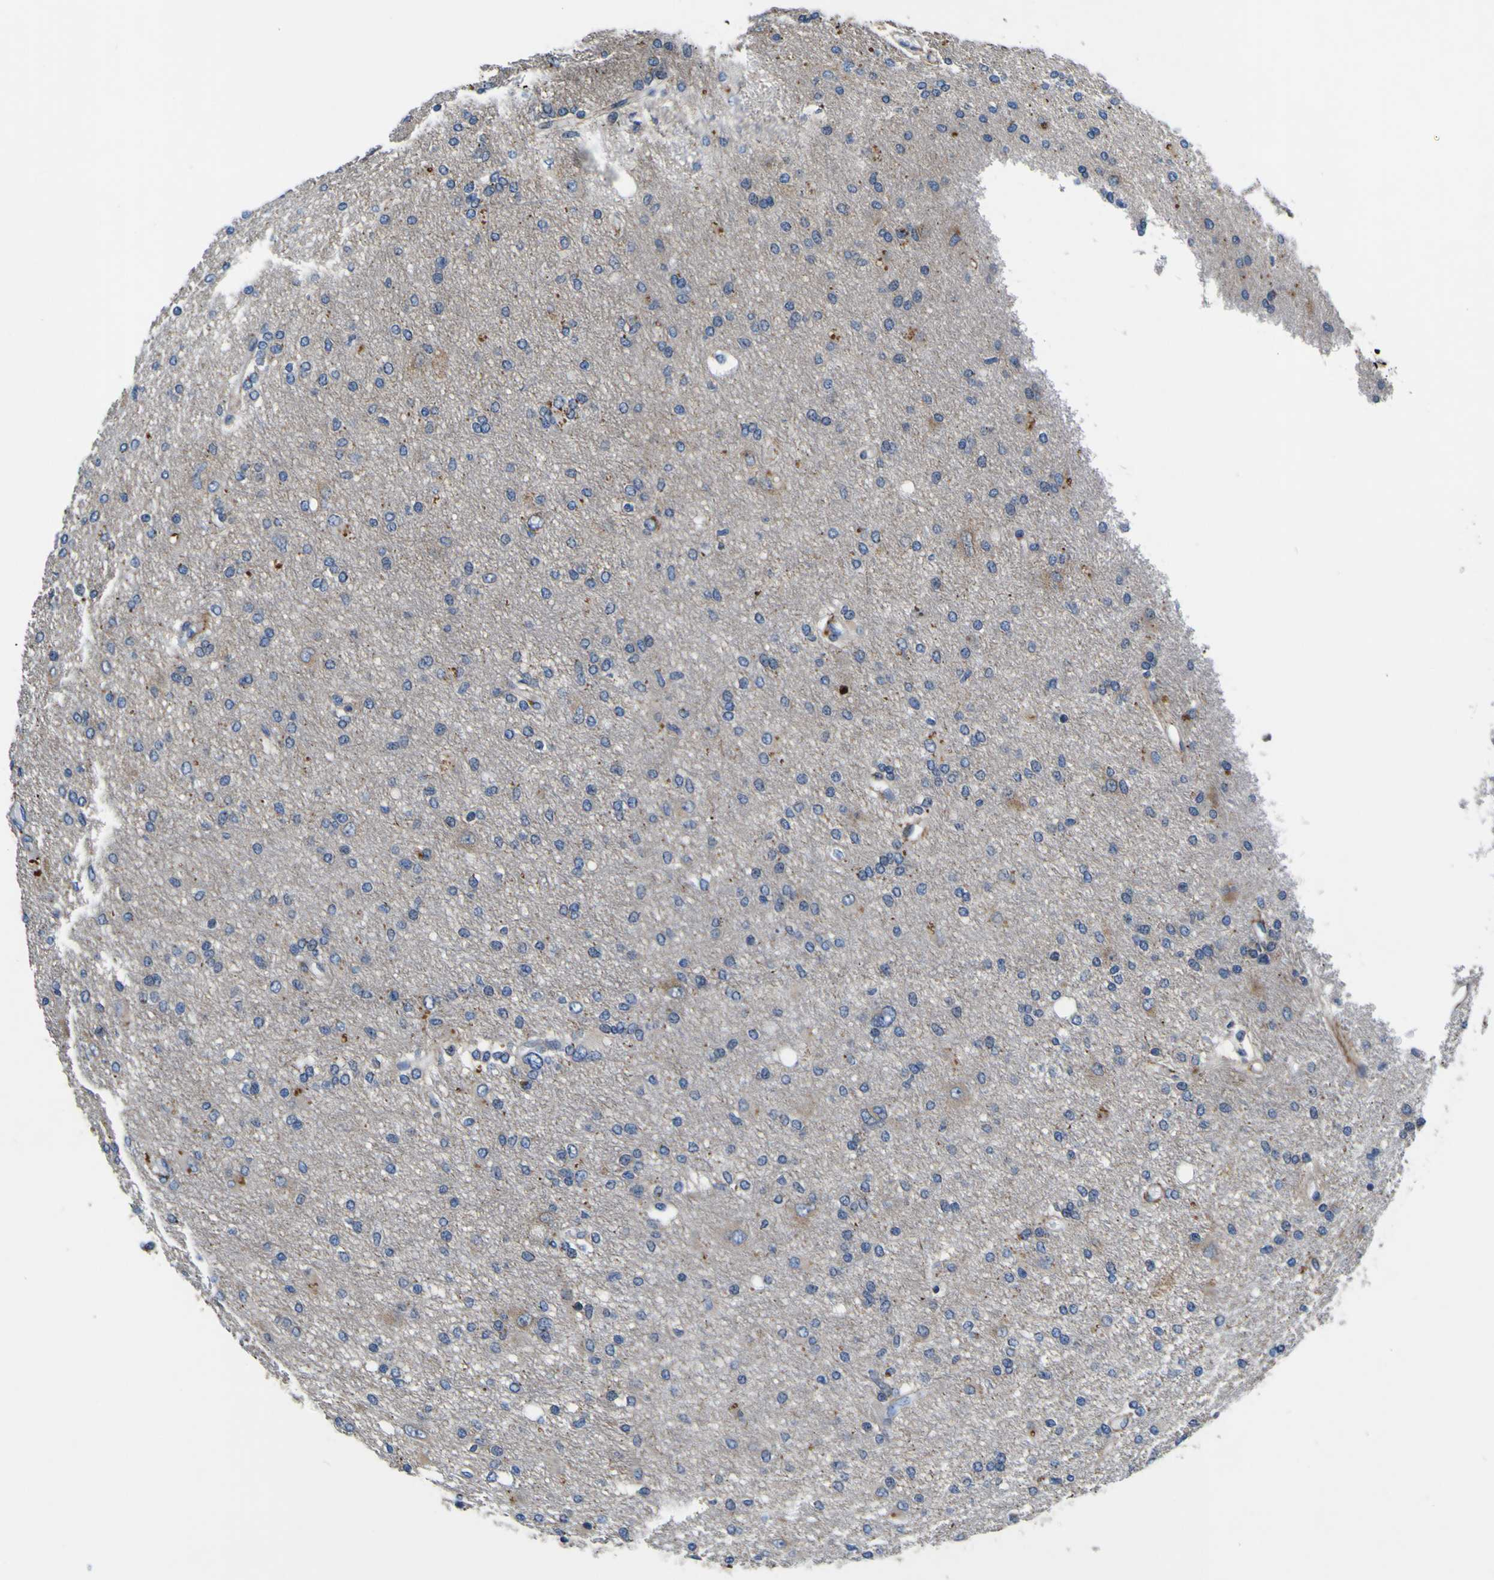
{"staining": {"intensity": "weak", "quantity": "<25%", "location": "cytoplasmic/membranous"}, "tissue": "glioma", "cell_type": "Tumor cells", "image_type": "cancer", "snomed": [{"axis": "morphology", "description": "Glioma, malignant, High grade"}, {"axis": "topography", "description": "Brain"}], "caption": "Glioma stained for a protein using IHC demonstrates no expression tumor cells.", "gene": "AGAP3", "patient": {"sex": "female", "age": 59}}